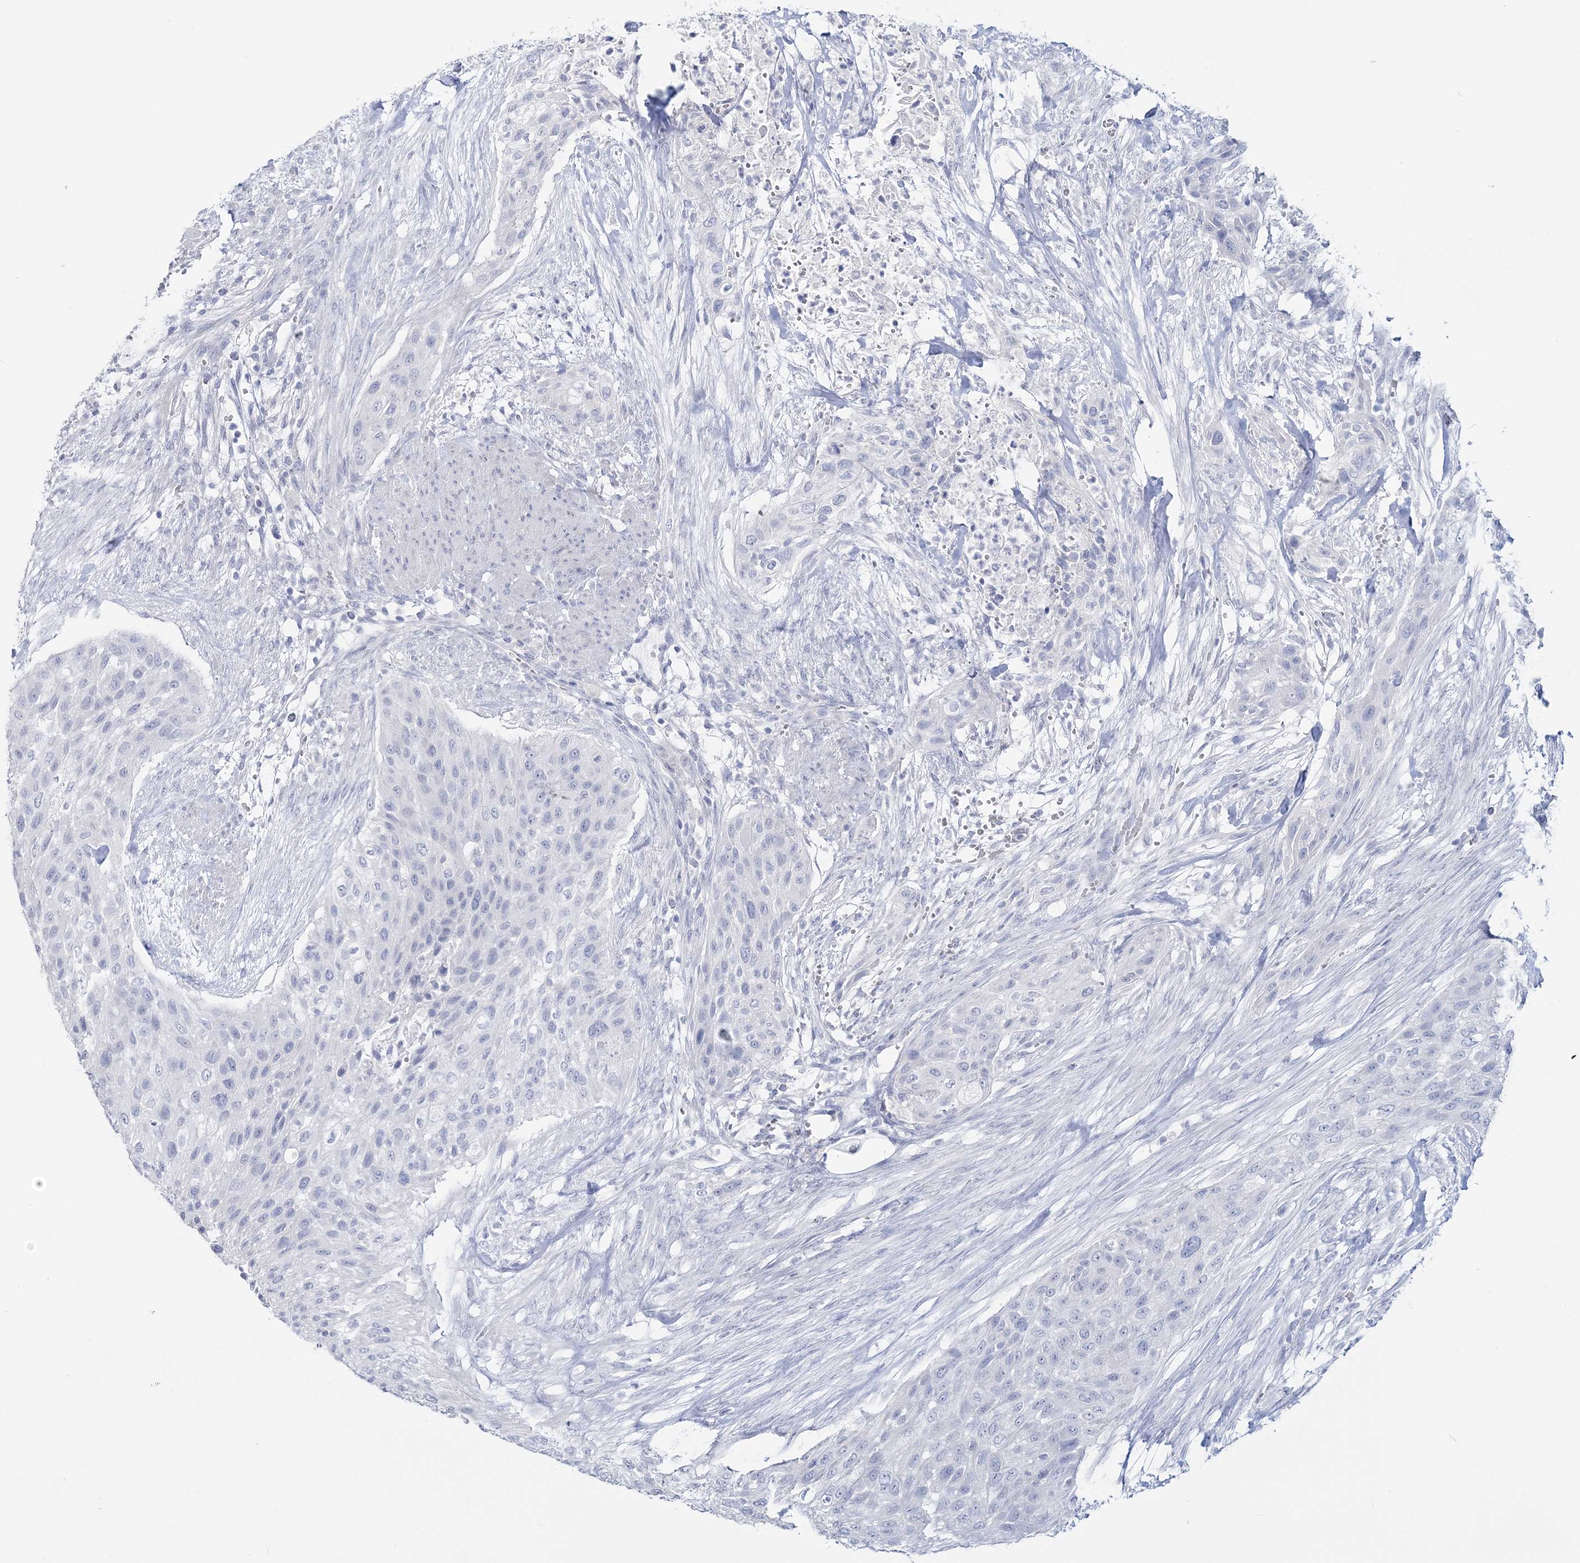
{"staining": {"intensity": "negative", "quantity": "none", "location": "none"}, "tissue": "urothelial cancer", "cell_type": "Tumor cells", "image_type": "cancer", "snomed": [{"axis": "morphology", "description": "Urothelial carcinoma, High grade"}, {"axis": "topography", "description": "Urinary bladder"}], "caption": "An immunohistochemistry histopathology image of urothelial cancer is shown. There is no staining in tumor cells of urothelial cancer. Nuclei are stained in blue.", "gene": "CYP3A4", "patient": {"sex": "male", "age": 35}}